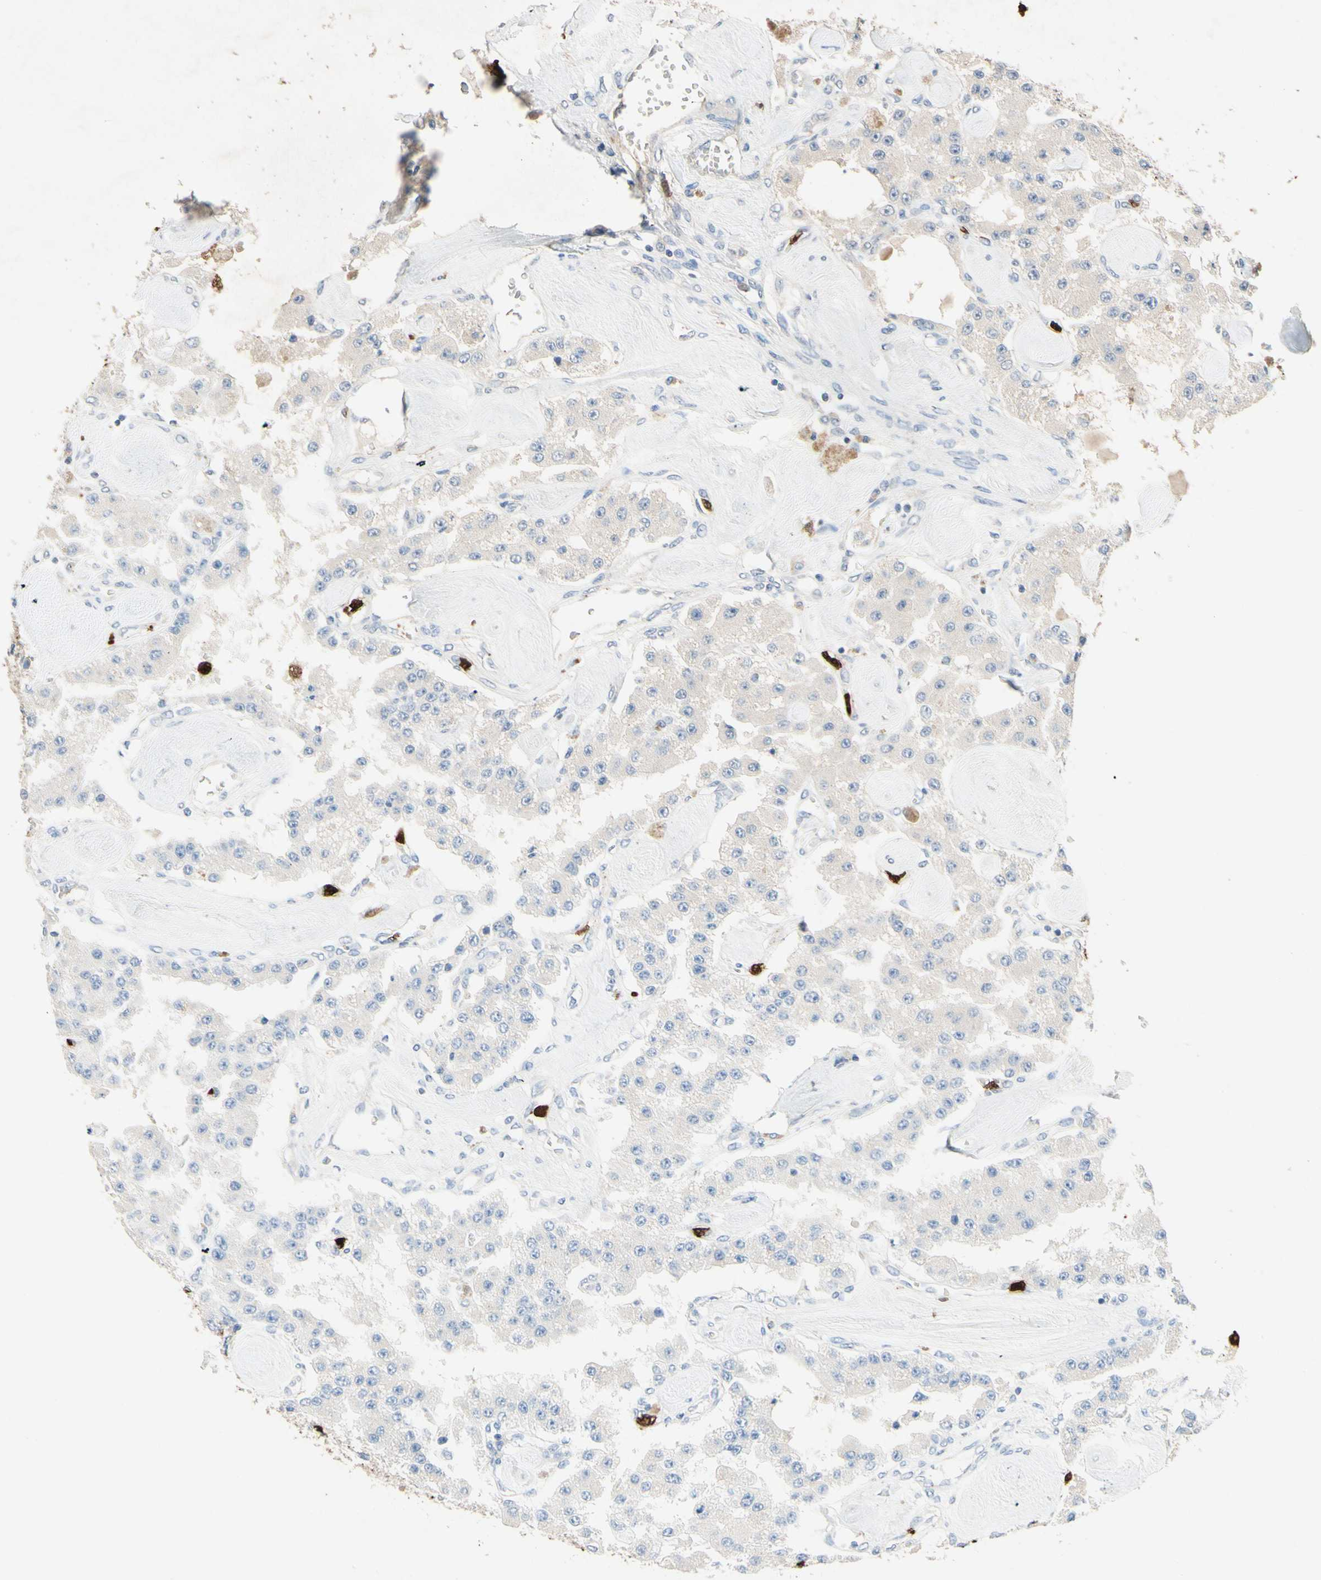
{"staining": {"intensity": "weak", "quantity": "25%-75%", "location": "cytoplasmic/membranous"}, "tissue": "carcinoid", "cell_type": "Tumor cells", "image_type": "cancer", "snomed": [{"axis": "morphology", "description": "Carcinoid, malignant, NOS"}, {"axis": "topography", "description": "Pancreas"}], "caption": "Protein analysis of malignant carcinoid tissue demonstrates weak cytoplasmic/membranous staining in about 25%-75% of tumor cells.", "gene": "NFKBIZ", "patient": {"sex": "male", "age": 41}}